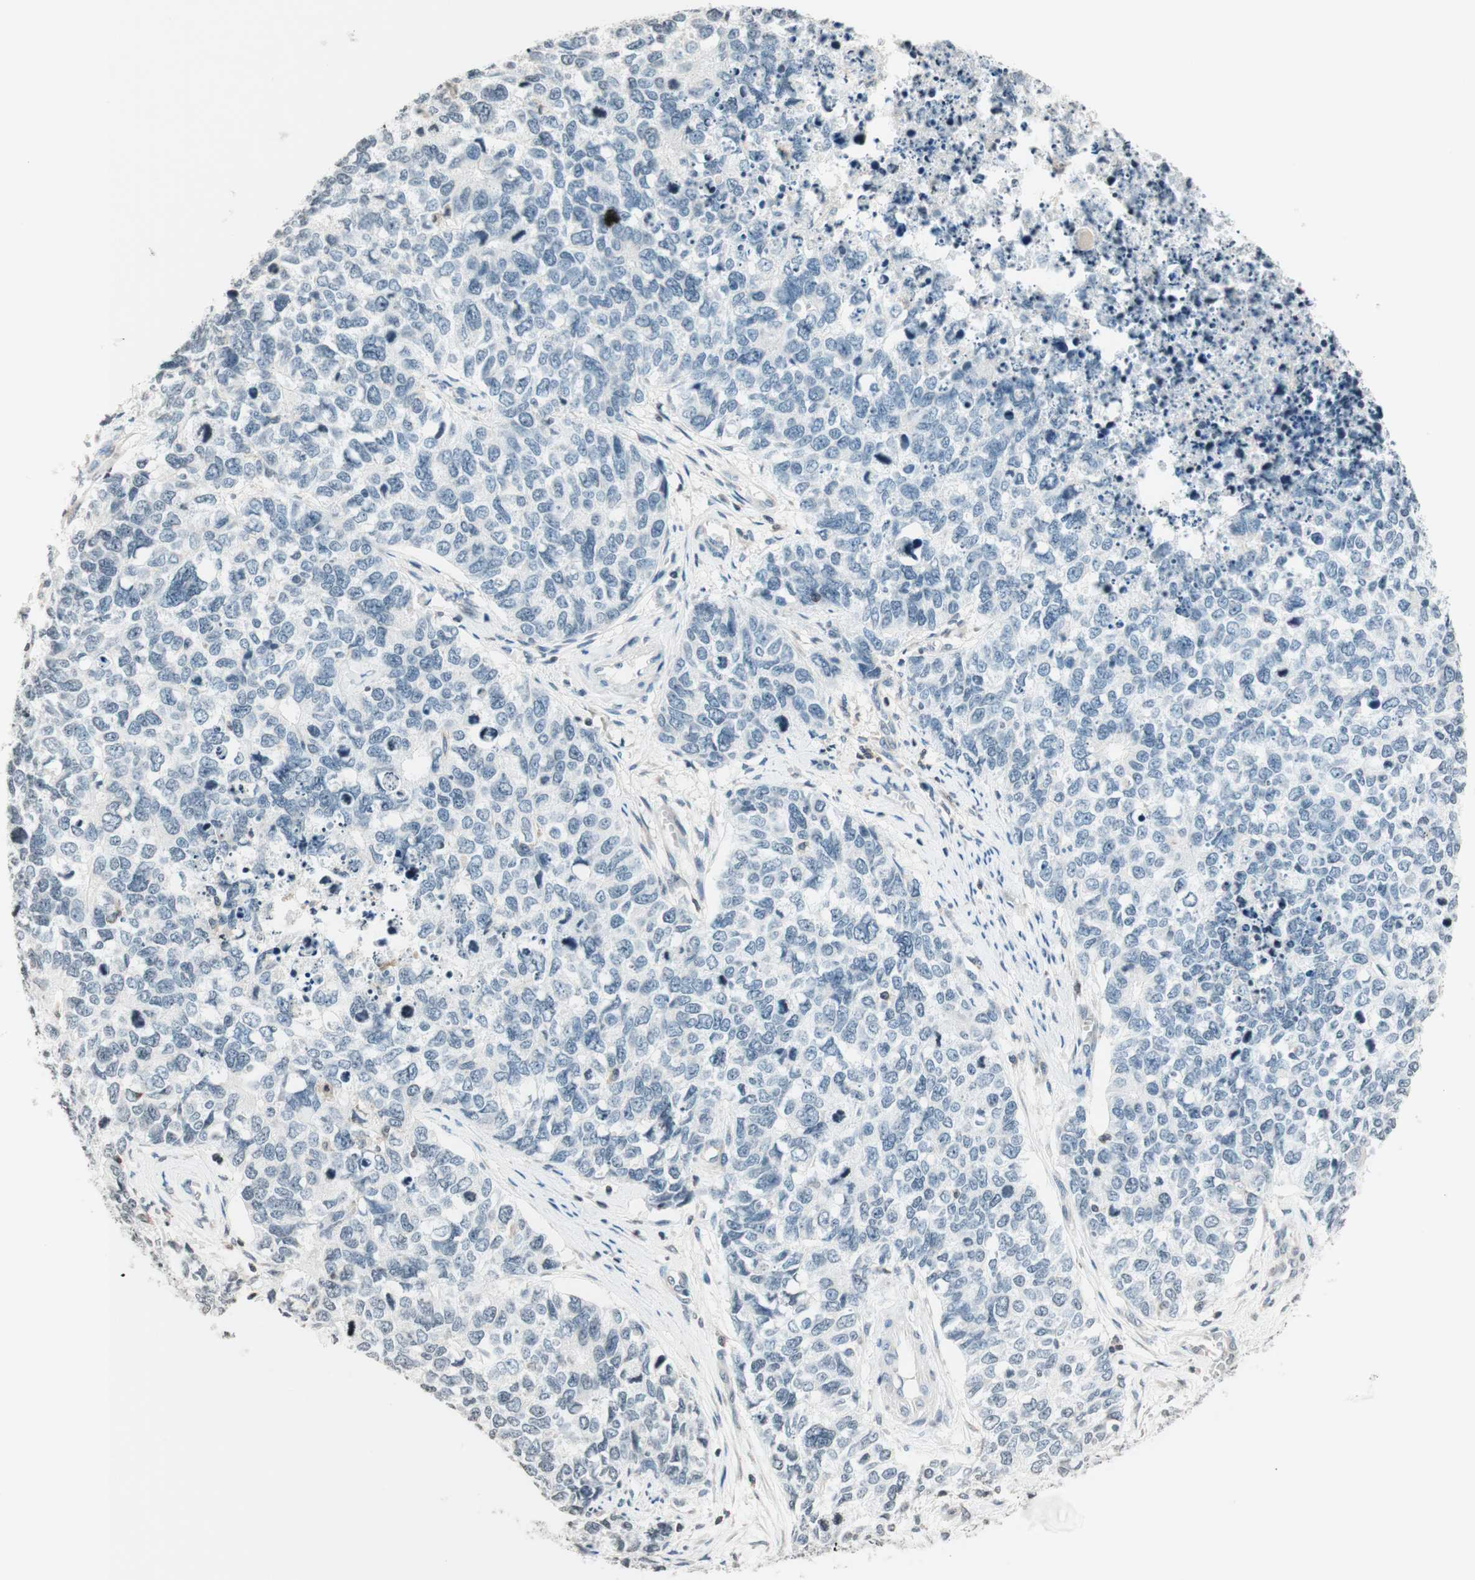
{"staining": {"intensity": "negative", "quantity": "none", "location": "none"}, "tissue": "cervical cancer", "cell_type": "Tumor cells", "image_type": "cancer", "snomed": [{"axis": "morphology", "description": "Squamous cell carcinoma, NOS"}, {"axis": "topography", "description": "Cervix"}], "caption": "Immunohistochemistry of cervical cancer reveals no expression in tumor cells.", "gene": "WIPF1", "patient": {"sex": "female", "age": 63}}